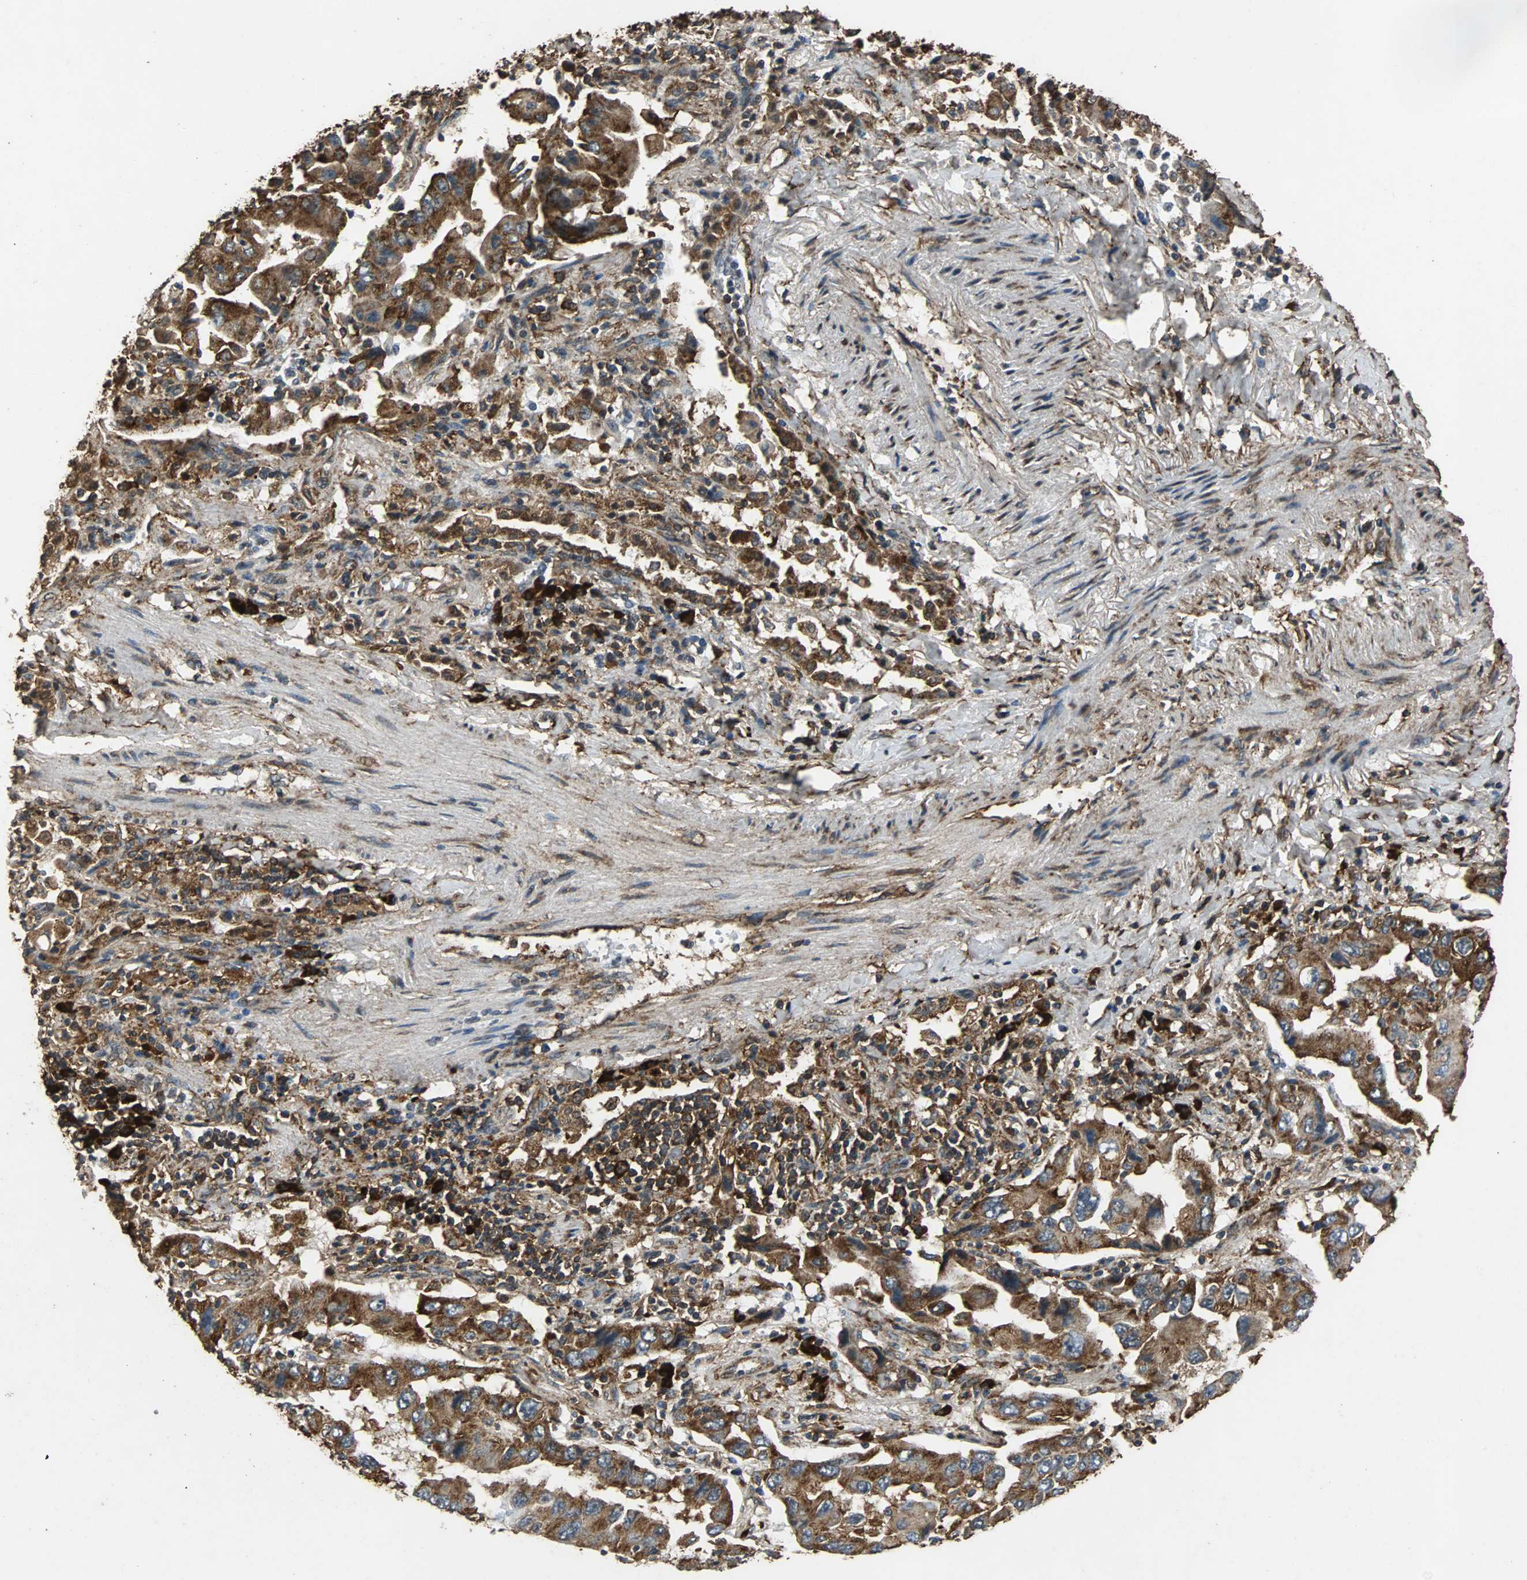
{"staining": {"intensity": "strong", "quantity": ">75%", "location": "cytoplasmic/membranous"}, "tissue": "lung cancer", "cell_type": "Tumor cells", "image_type": "cancer", "snomed": [{"axis": "morphology", "description": "Adenocarcinoma, NOS"}, {"axis": "topography", "description": "Lung"}], "caption": "Immunohistochemical staining of lung adenocarcinoma exhibits strong cytoplasmic/membranous protein staining in approximately >75% of tumor cells. (DAB (3,3'-diaminobenzidine) = brown stain, brightfield microscopy at high magnification).", "gene": "NAA10", "patient": {"sex": "female", "age": 65}}